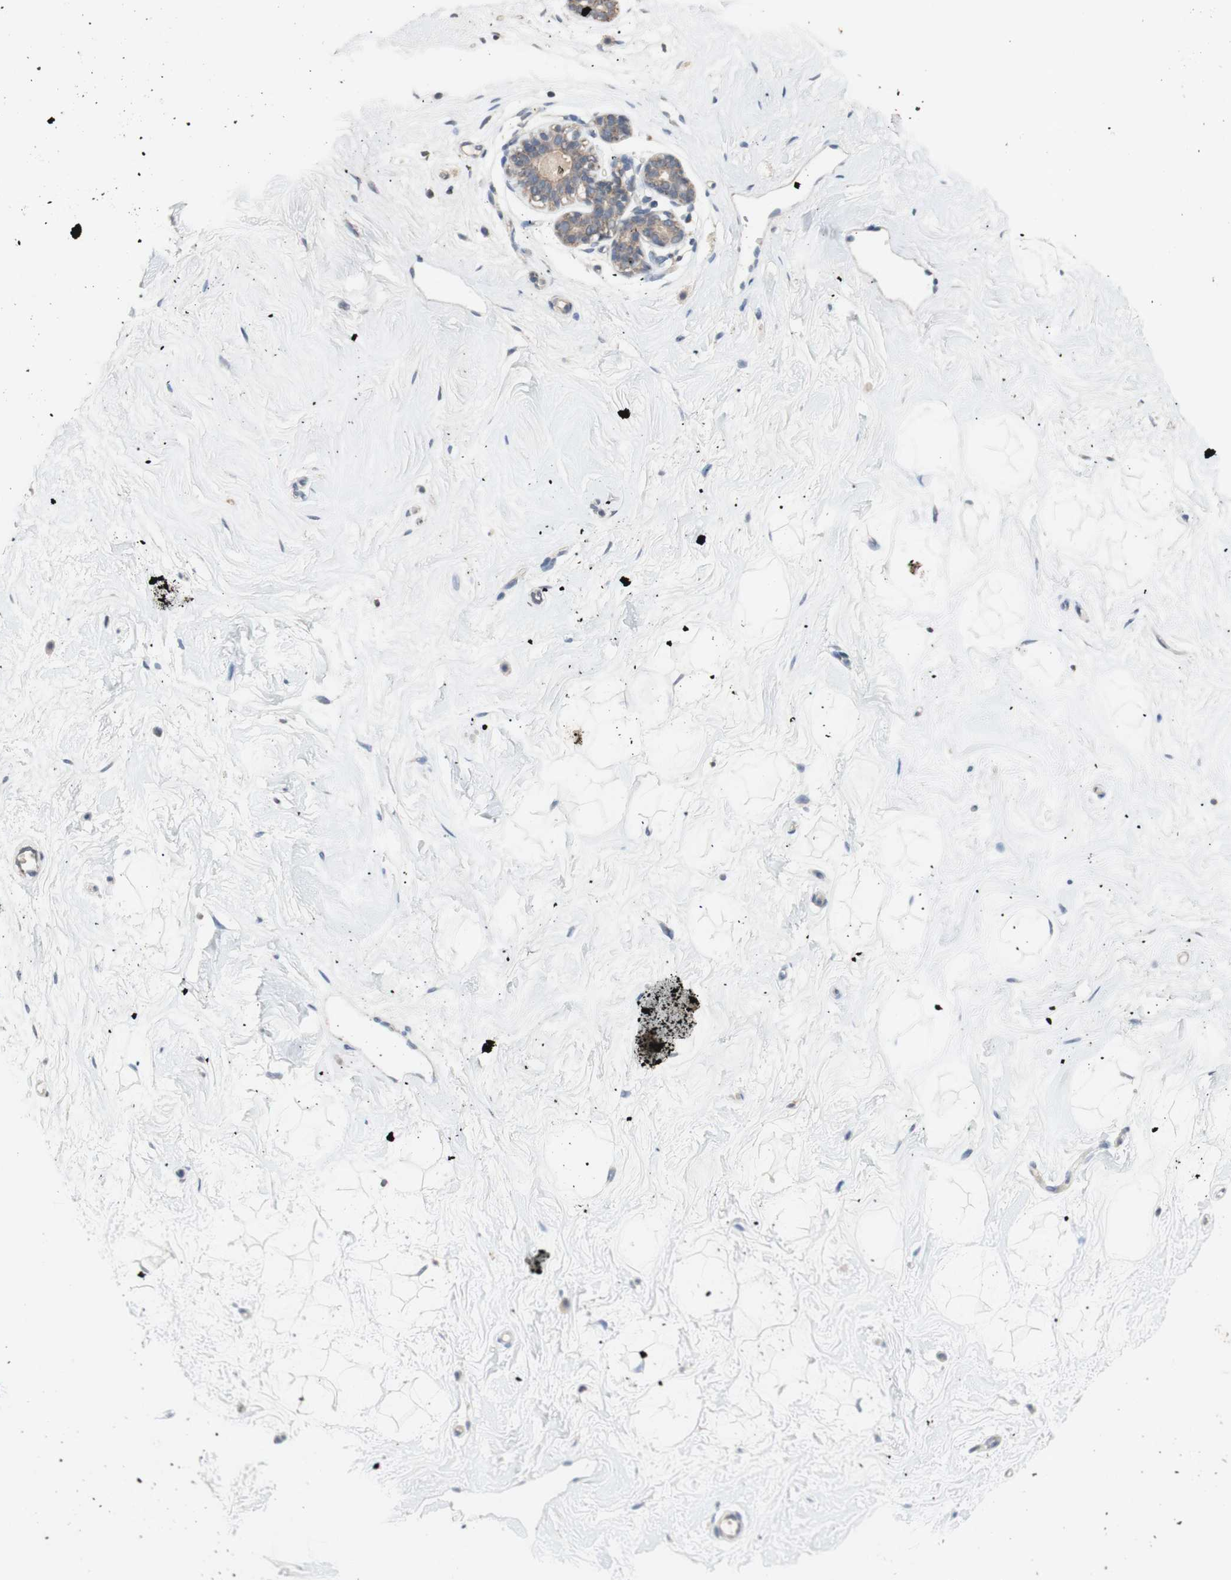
{"staining": {"intensity": "negative", "quantity": "none", "location": "none"}, "tissue": "breast", "cell_type": "Adipocytes", "image_type": "normal", "snomed": [{"axis": "morphology", "description": "Normal tissue, NOS"}, {"axis": "topography", "description": "Breast"}], "caption": "This is a image of IHC staining of benign breast, which shows no positivity in adipocytes.", "gene": "PTGIS", "patient": {"sex": "female", "age": 23}}